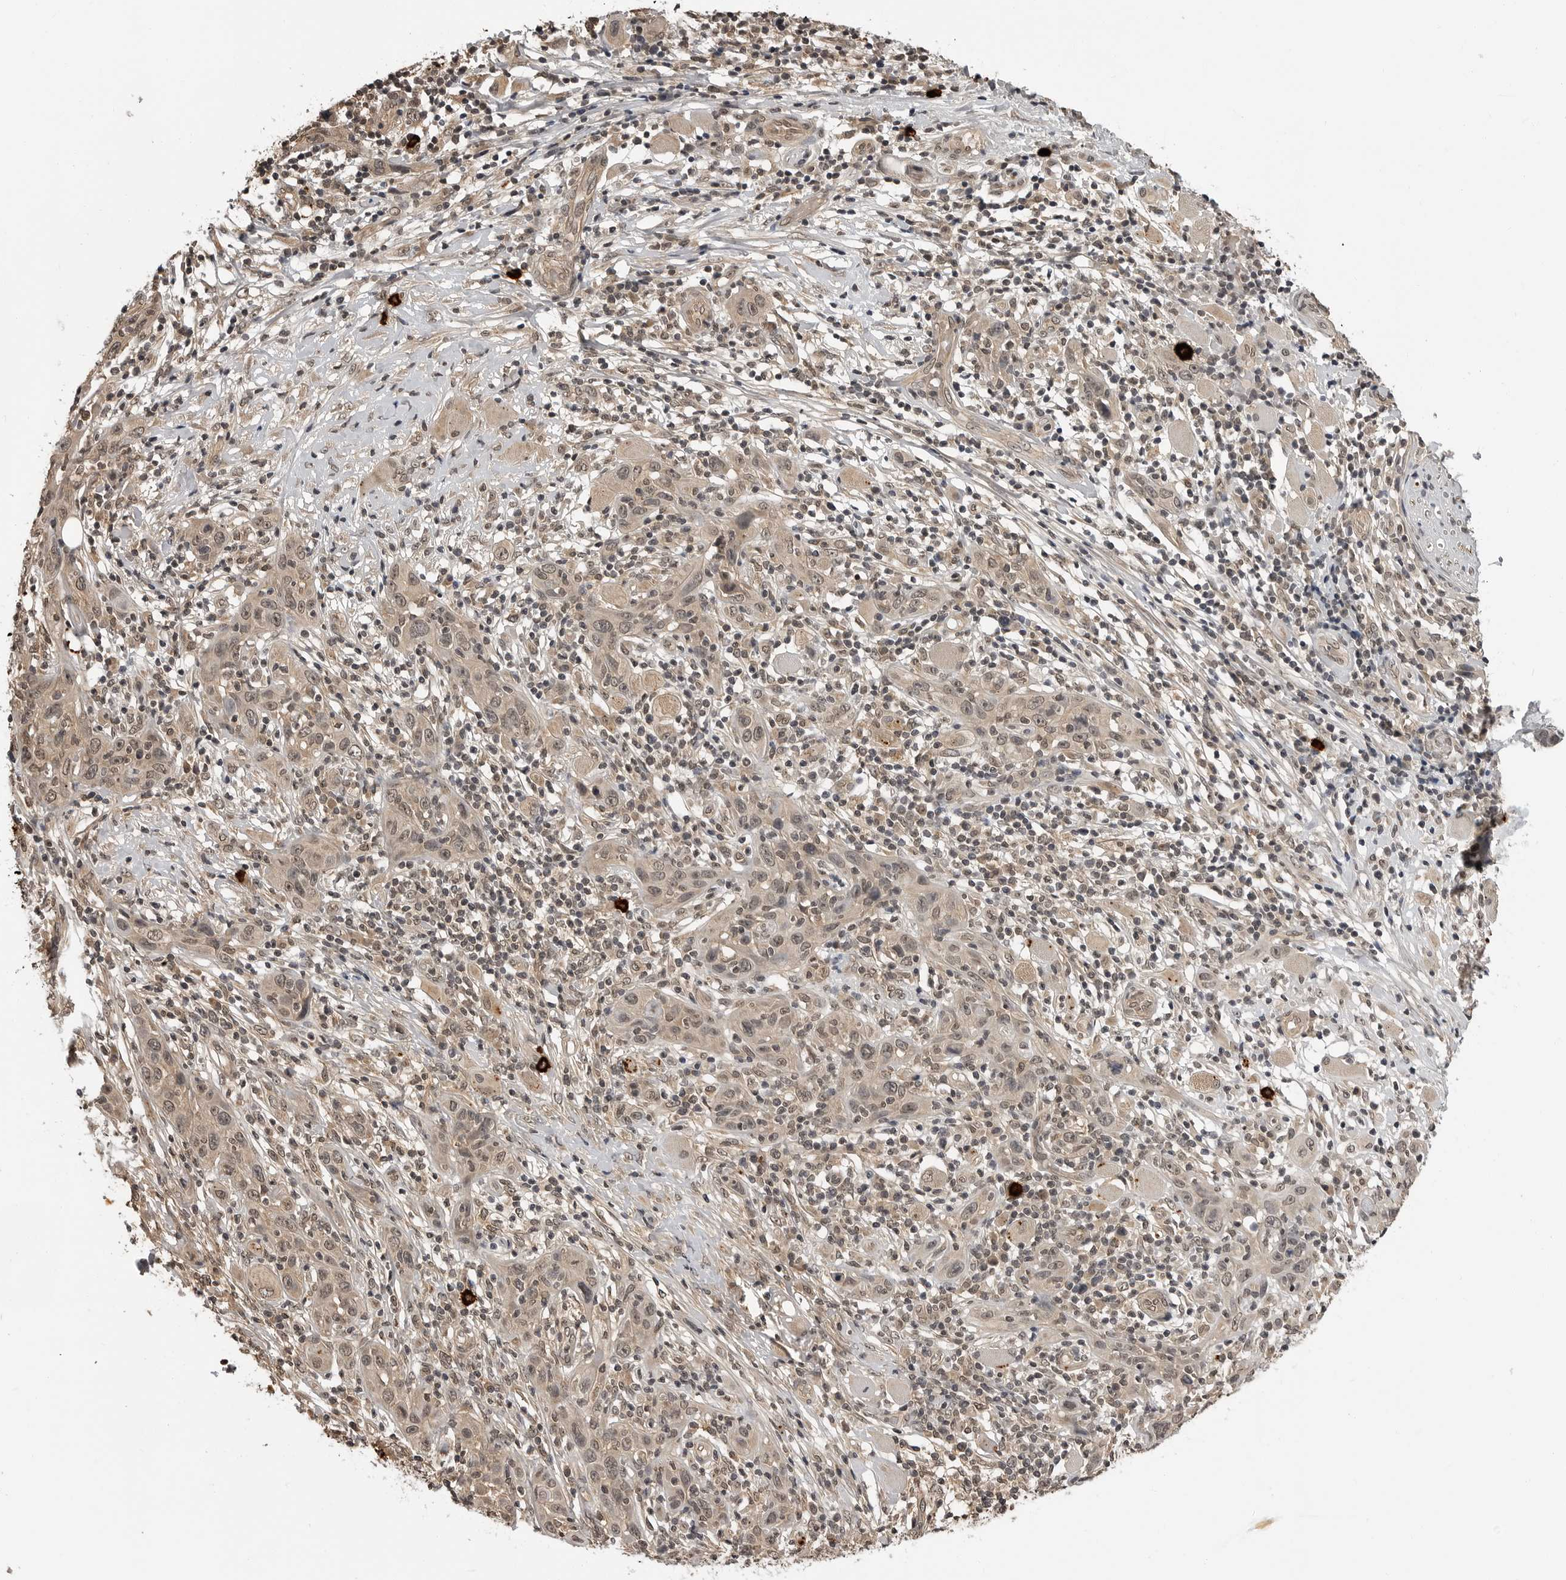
{"staining": {"intensity": "weak", "quantity": ">75%", "location": "nuclear"}, "tissue": "skin cancer", "cell_type": "Tumor cells", "image_type": "cancer", "snomed": [{"axis": "morphology", "description": "Squamous cell carcinoma, NOS"}, {"axis": "topography", "description": "Skin"}], "caption": "Tumor cells display low levels of weak nuclear expression in approximately >75% of cells in skin cancer (squamous cell carcinoma).", "gene": "IL24", "patient": {"sex": "female", "age": 88}}